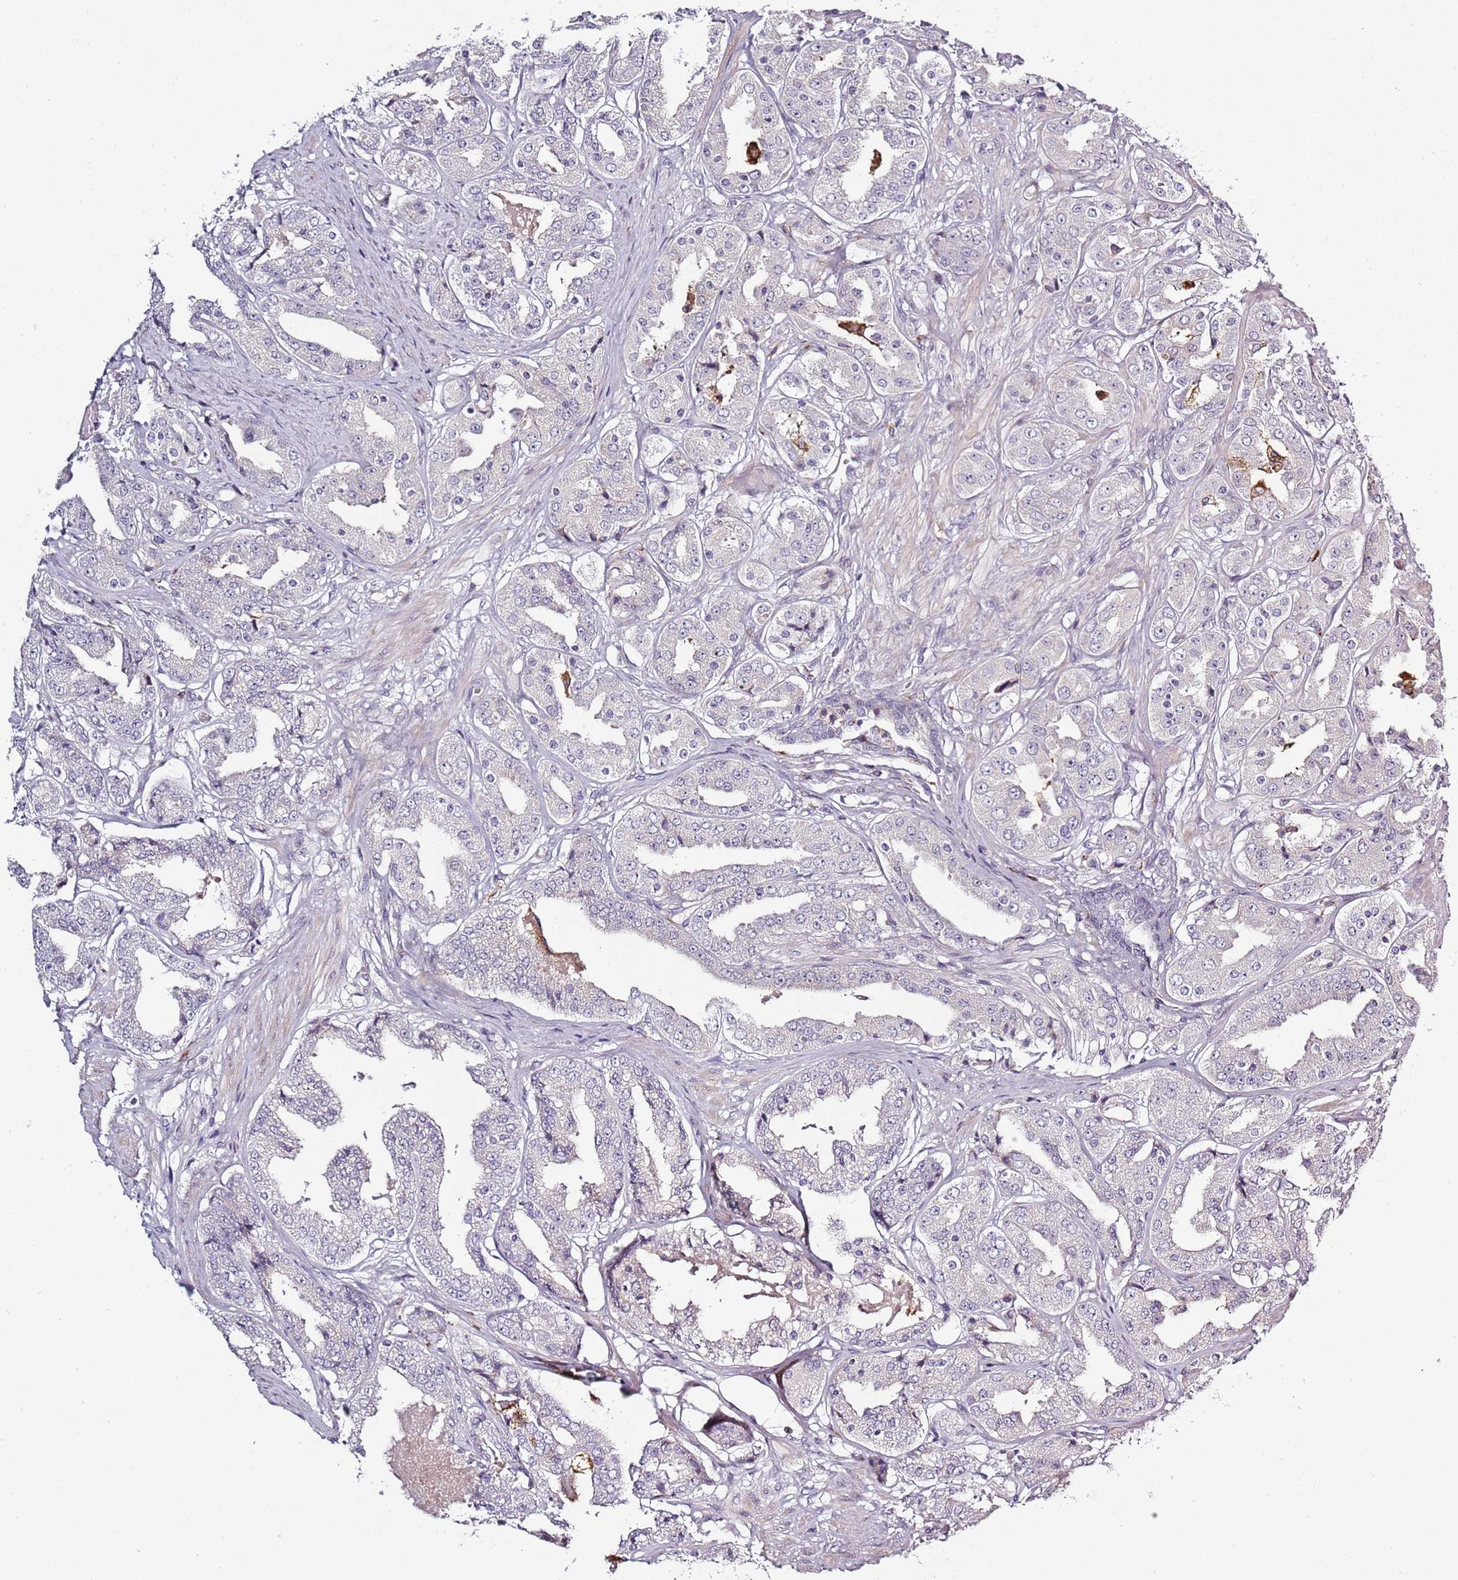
{"staining": {"intensity": "negative", "quantity": "none", "location": "none"}, "tissue": "prostate cancer", "cell_type": "Tumor cells", "image_type": "cancer", "snomed": [{"axis": "morphology", "description": "Adenocarcinoma, High grade"}, {"axis": "topography", "description": "Prostate"}], "caption": "Immunohistochemistry (IHC) photomicrograph of prostate cancer stained for a protein (brown), which displays no expression in tumor cells.", "gene": "CC2D2B", "patient": {"sex": "male", "age": 63}}